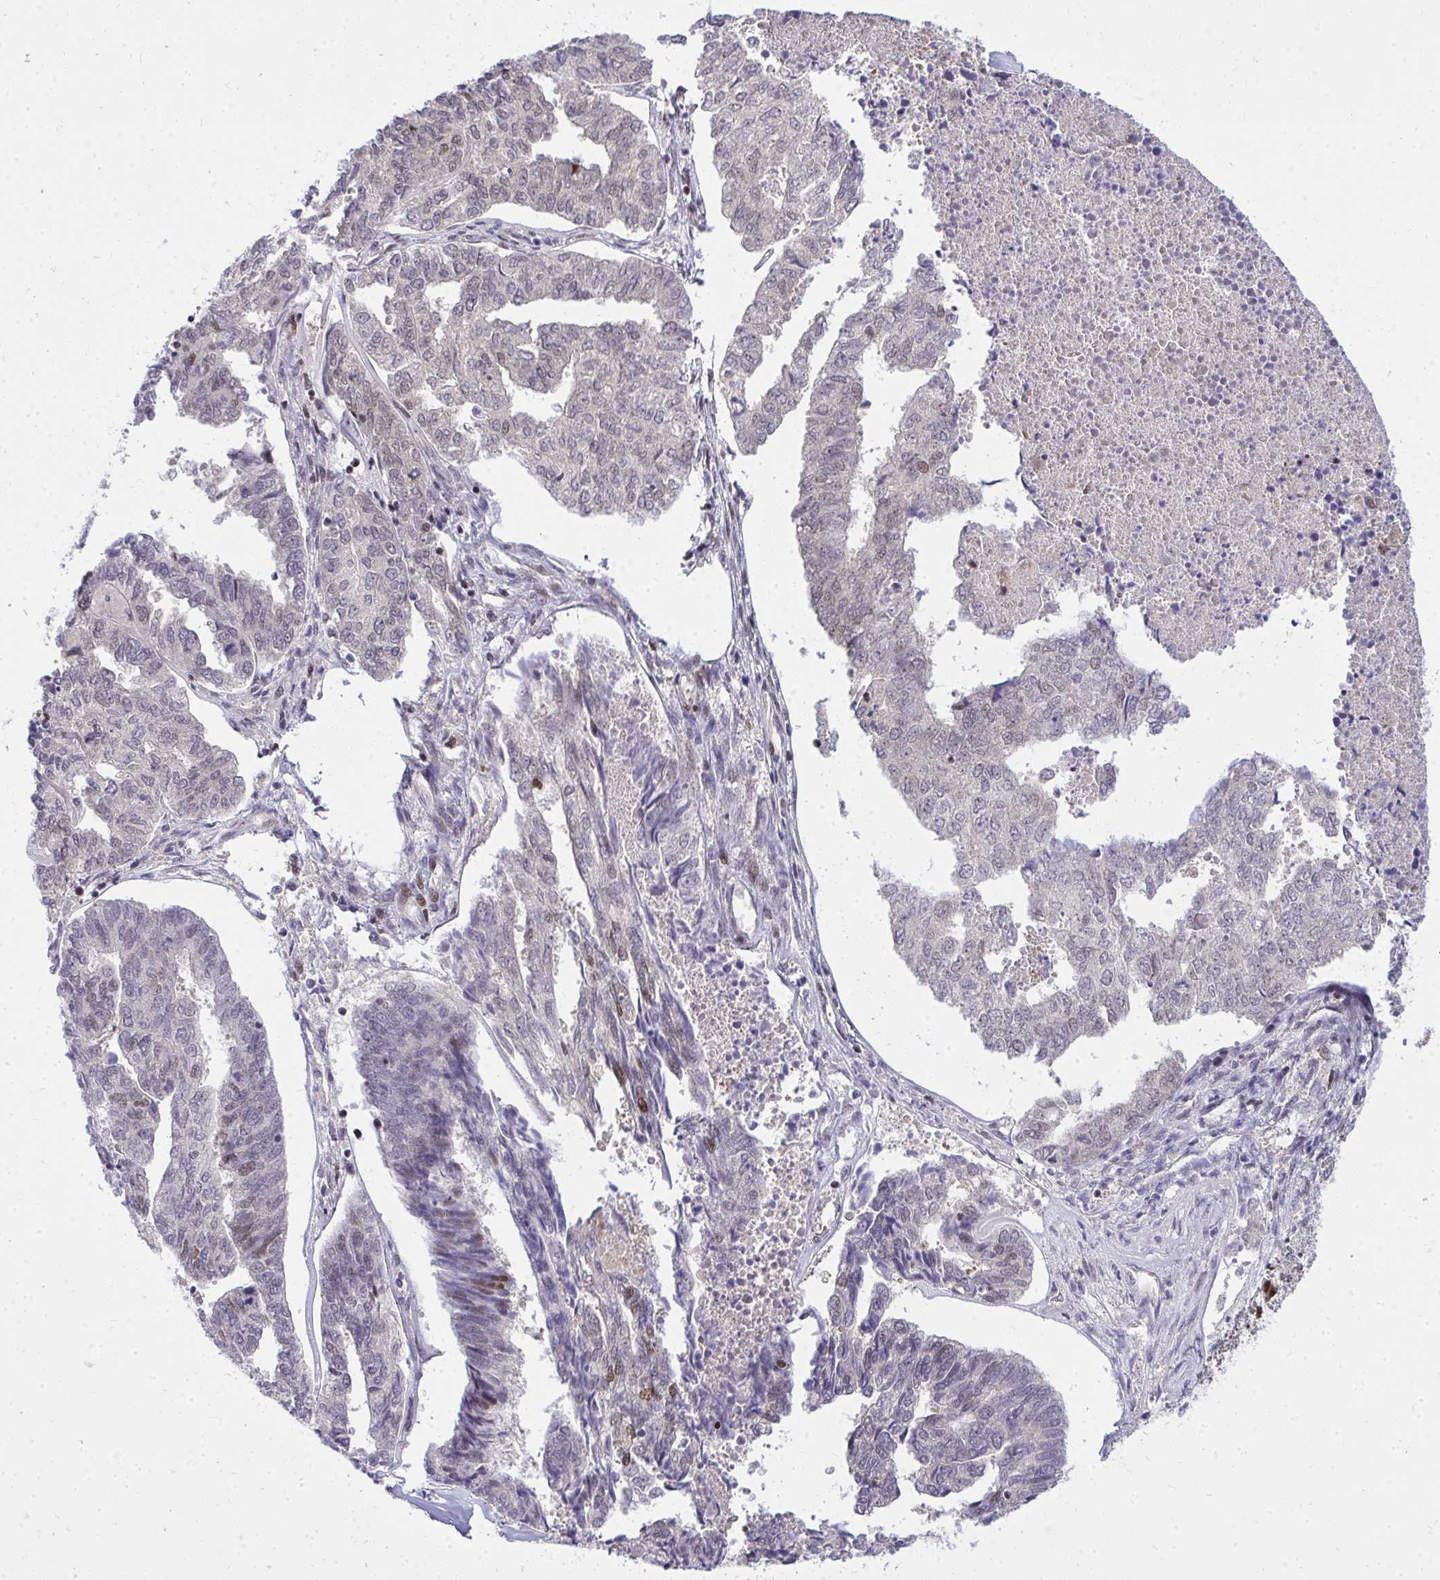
{"staining": {"intensity": "moderate", "quantity": "<25%", "location": "nuclear"}, "tissue": "endometrial cancer", "cell_type": "Tumor cells", "image_type": "cancer", "snomed": [{"axis": "morphology", "description": "Adenocarcinoma, NOS"}, {"axis": "topography", "description": "Endometrium"}], "caption": "Brown immunohistochemical staining in endometrial adenocarcinoma displays moderate nuclear expression in about <25% of tumor cells. Using DAB (brown) and hematoxylin (blue) stains, captured at high magnification using brightfield microscopy.", "gene": "PIGY", "patient": {"sex": "female", "age": 73}}